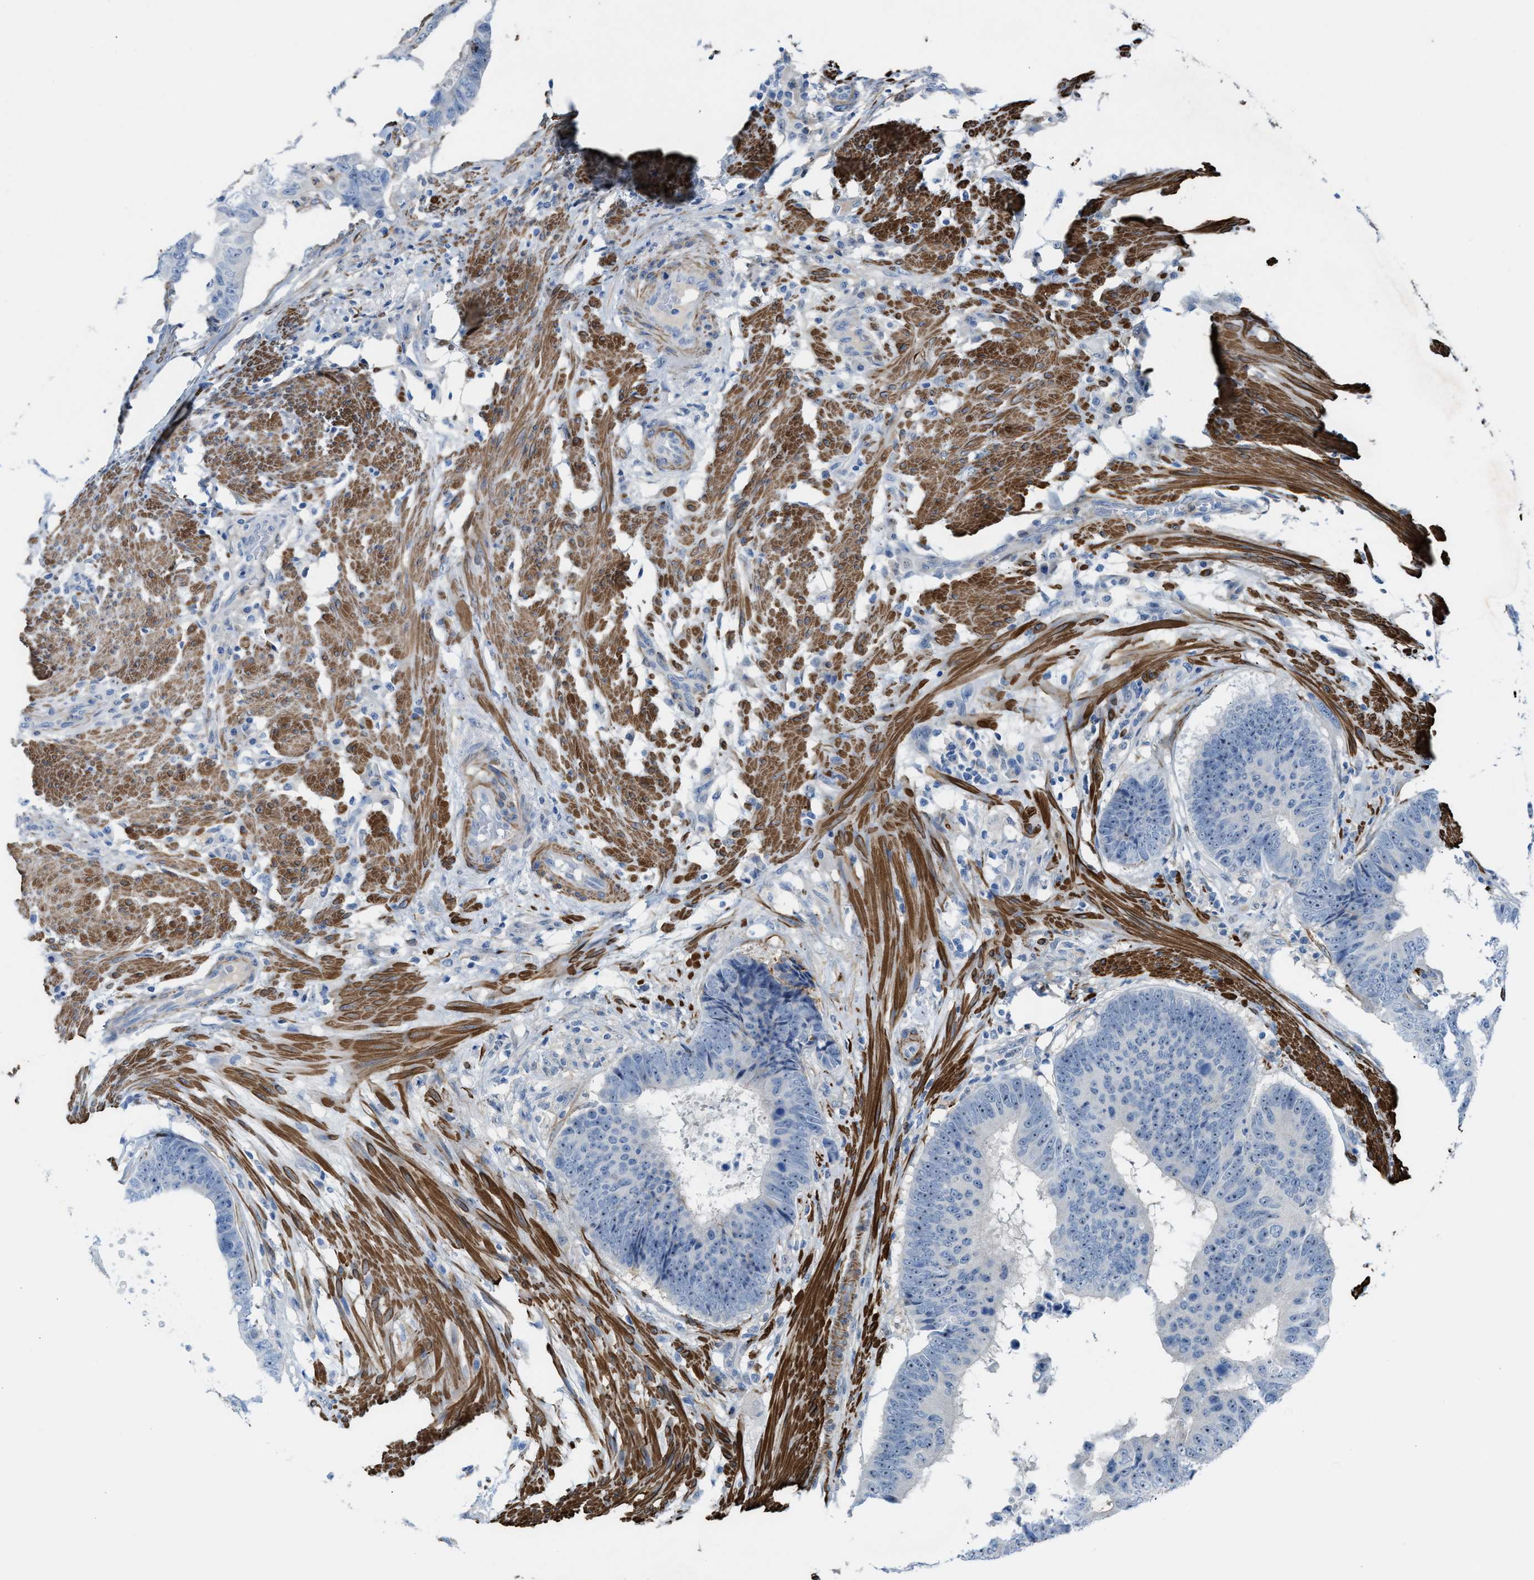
{"staining": {"intensity": "negative", "quantity": "none", "location": "none"}, "tissue": "colorectal cancer", "cell_type": "Tumor cells", "image_type": "cancer", "snomed": [{"axis": "morphology", "description": "Adenocarcinoma, NOS"}, {"axis": "topography", "description": "Colon"}], "caption": "Immunohistochemistry of colorectal cancer (adenocarcinoma) exhibits no positivity in tumor cells.", "gene": "NQO2", "patient": {"sex": "male", "age": 56}}